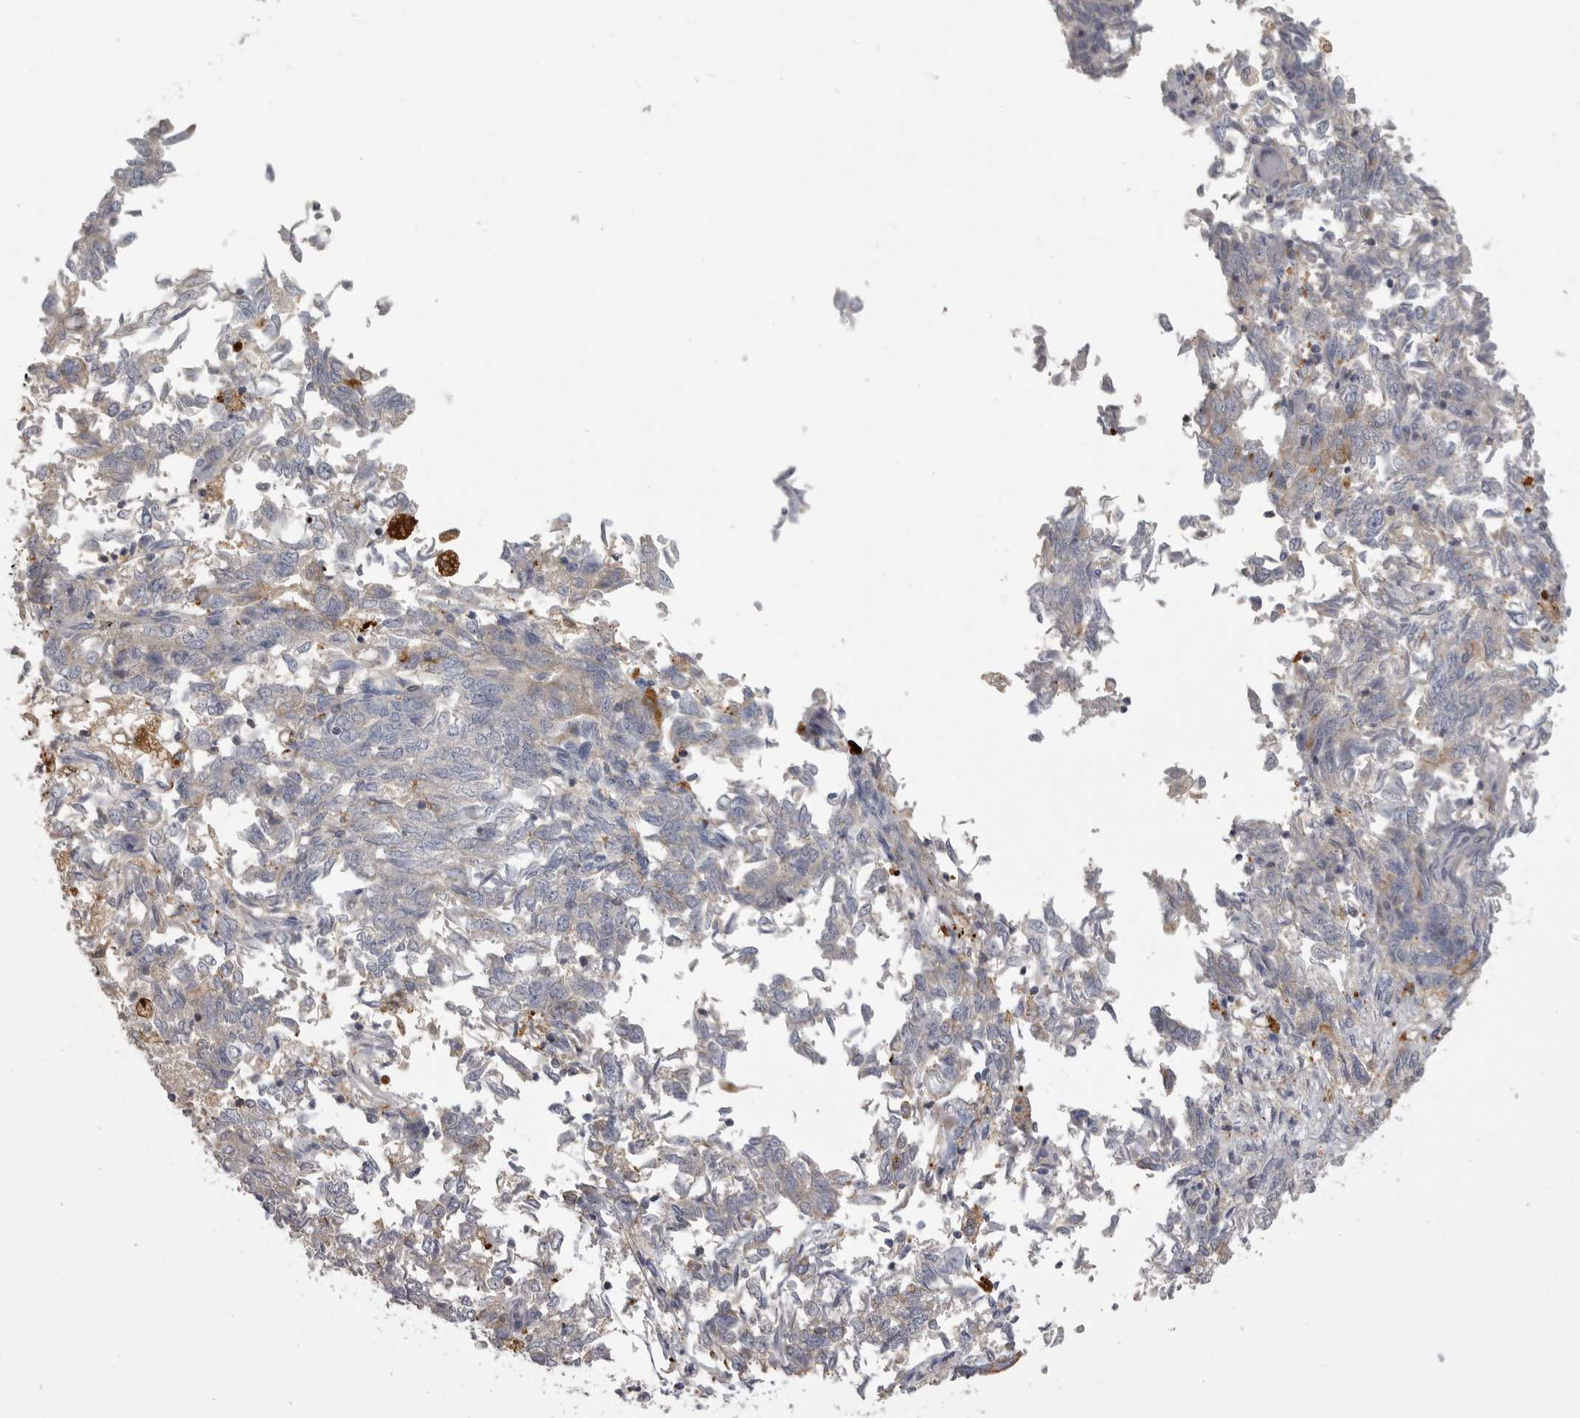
{"staining": {"intensity": "moderate", "quantity": "<25%", "location": "cytoplasmic/membranous"}, "tissue": "endometrial cancer", "cell_type": "Tumor cells", "image_type": "cancer", "snomed": [{"axis": "morphology", "description": "Adenocarcinoma, NOS"}, {"axis": "topography", "description": "Endometrium"}], "caption": "Immunohistochemistry (DAB (3,3'-diaminobenzidine)) staining of human adenocarcinoma (endometrial) exhibits moderate cytoplasmic/membranous protein staining in approximately <25% of tumor cells.", "gene": "CMTM6", "patient": {"sex": "female", "age": 80}}